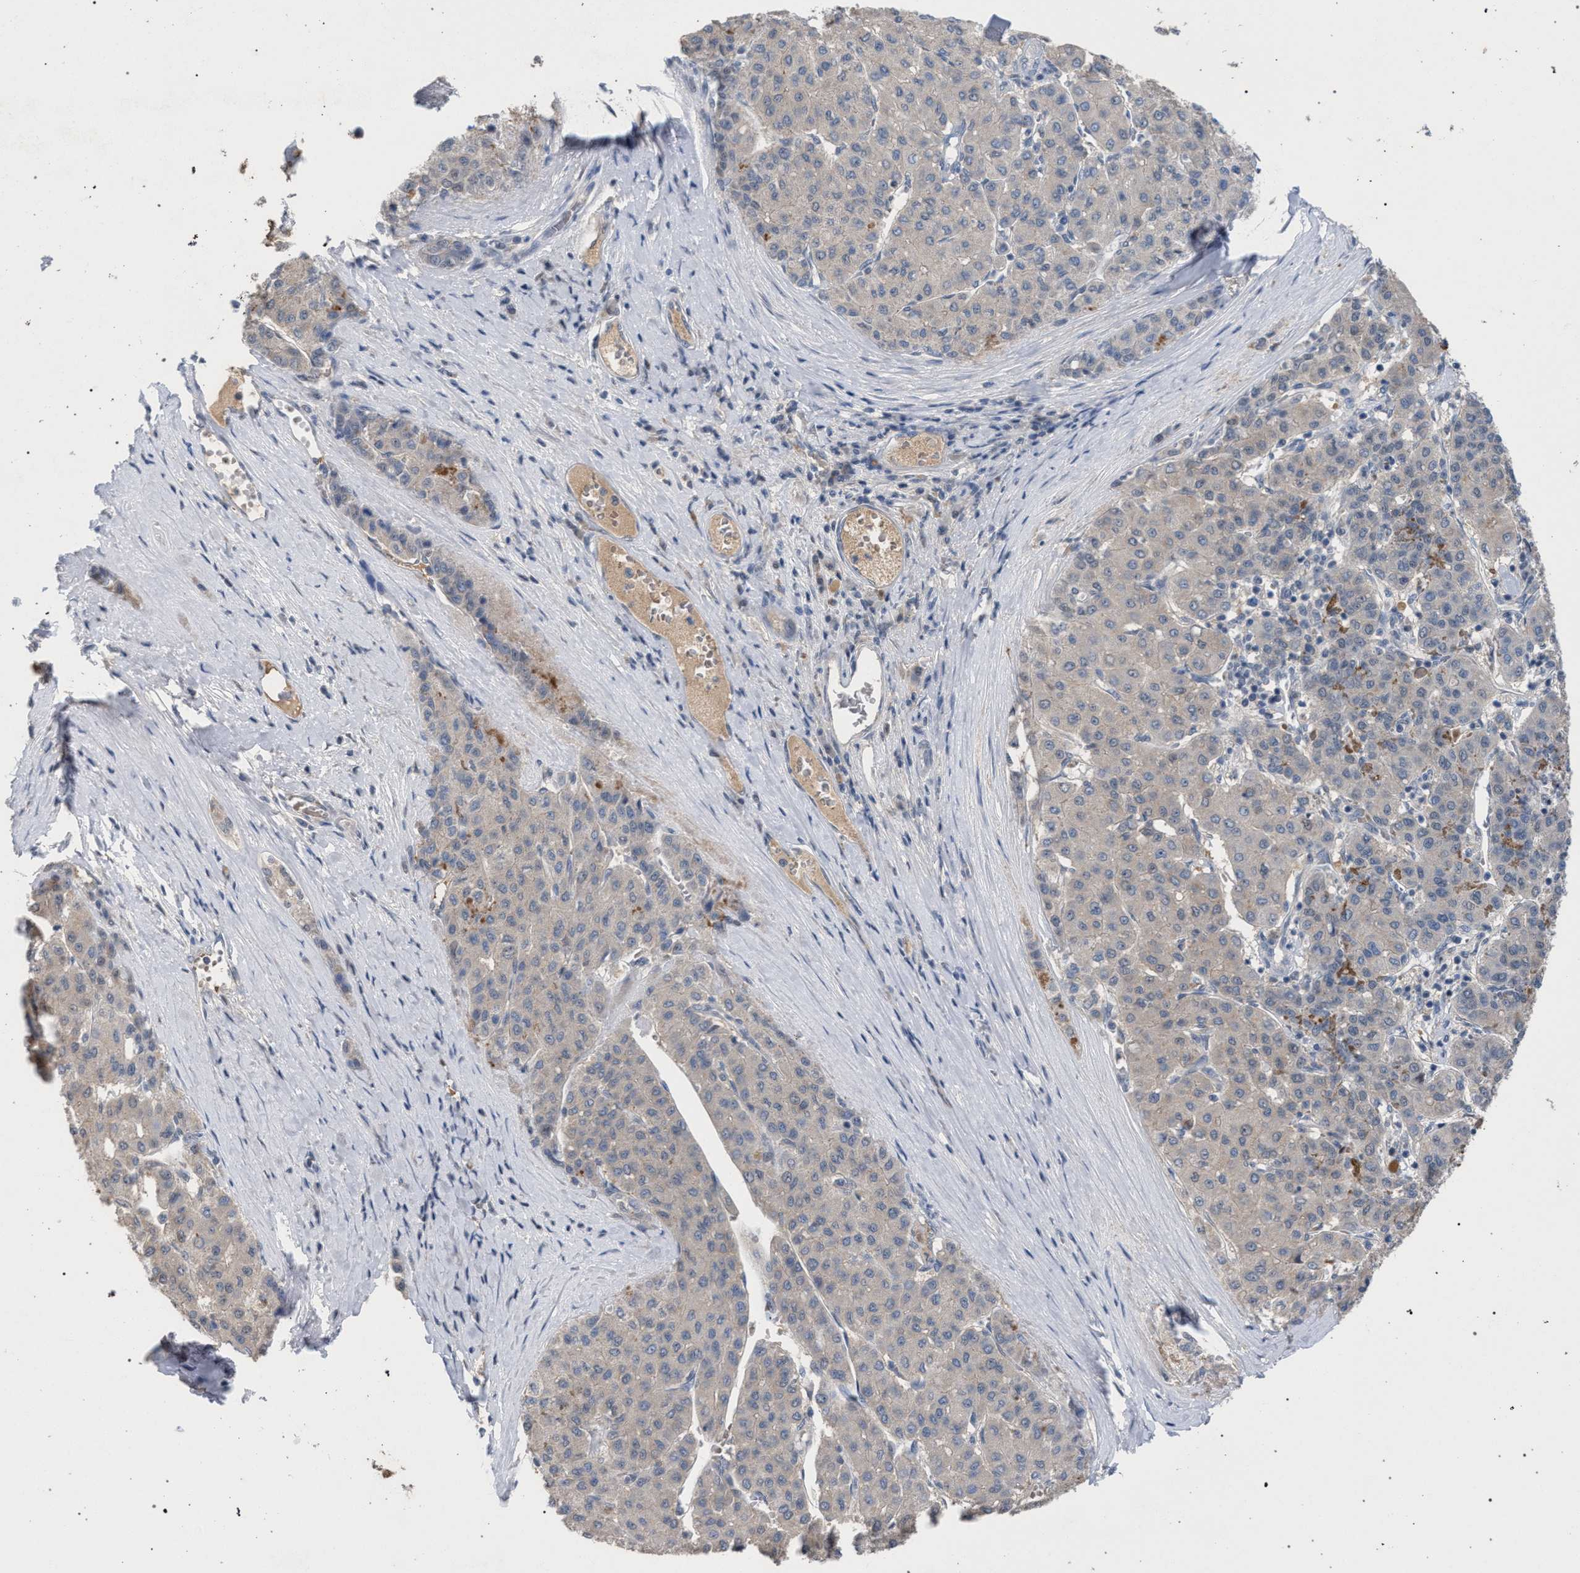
{"staining": {"intensity": "negative", "quantity": "none", "location": "none"}, "tissue": "liver cancer", "cell_type": "Tumor cells", "image_type": "cancer", "snomed": [{"axis": "morphology", "description": "Carcinoma, Hepatocellular, NOS"}, {"axis": "topography", "description": "Liver"}], "caption": "The image reveals no staining of tumor cells in liver cancer. The staining is performed using DAB (3,3'-diaminobenzidine) brown chromogen with nuclei counter-stained in using hematoxylin.", "gene": "TECPR1", "patient": {"sex": "male", "age": 65}}